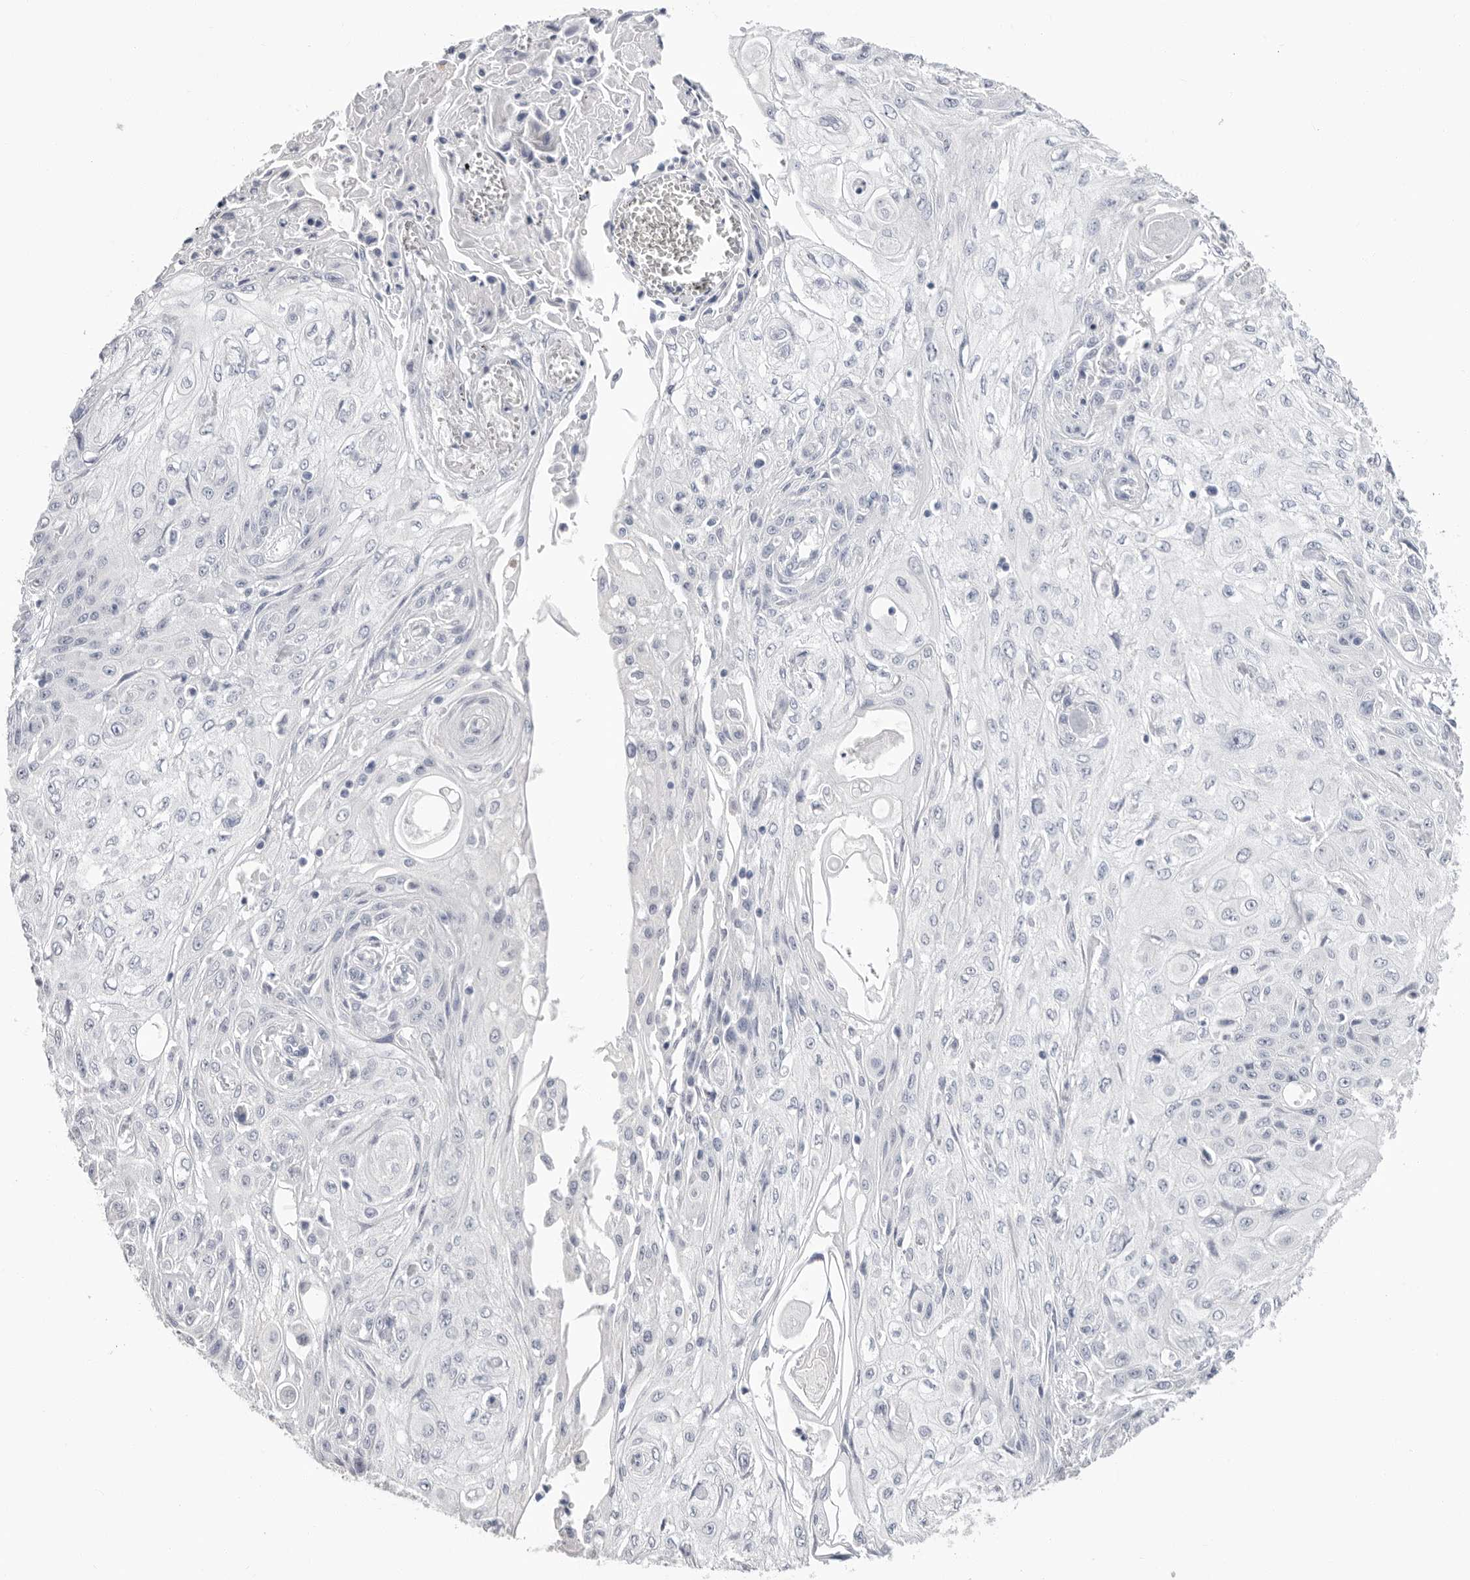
{"staining": {"intensity": "negative", "quantity": "none", "location": "none"}, "tissue": "skin cancer", "cell_type": "Tumor cells", "image_type": "cancer", "snomed": [{"axis": "morphology", "description": "Squamous cell carcinoma, NOS"}, {"axis": "morphology", "description": "Squamous cell carcinoma, metastatic, NOS"}, {"axis": "topography", "description": "Skin"}, {"axis": "topography", "description": "Lymph node"}], "caption": "Immunohistochemical staining of skin metastatic squamous cell carcinoma exhibits no significant positivity in tumor cells. The staining was performed using DAB to visualize the protein expression in brown, while the nuclei were stained in blue with hematoxylin (Magnification: 20x).", "gene": "APOA2", "patient": {"sex": "male", "age": 75}}